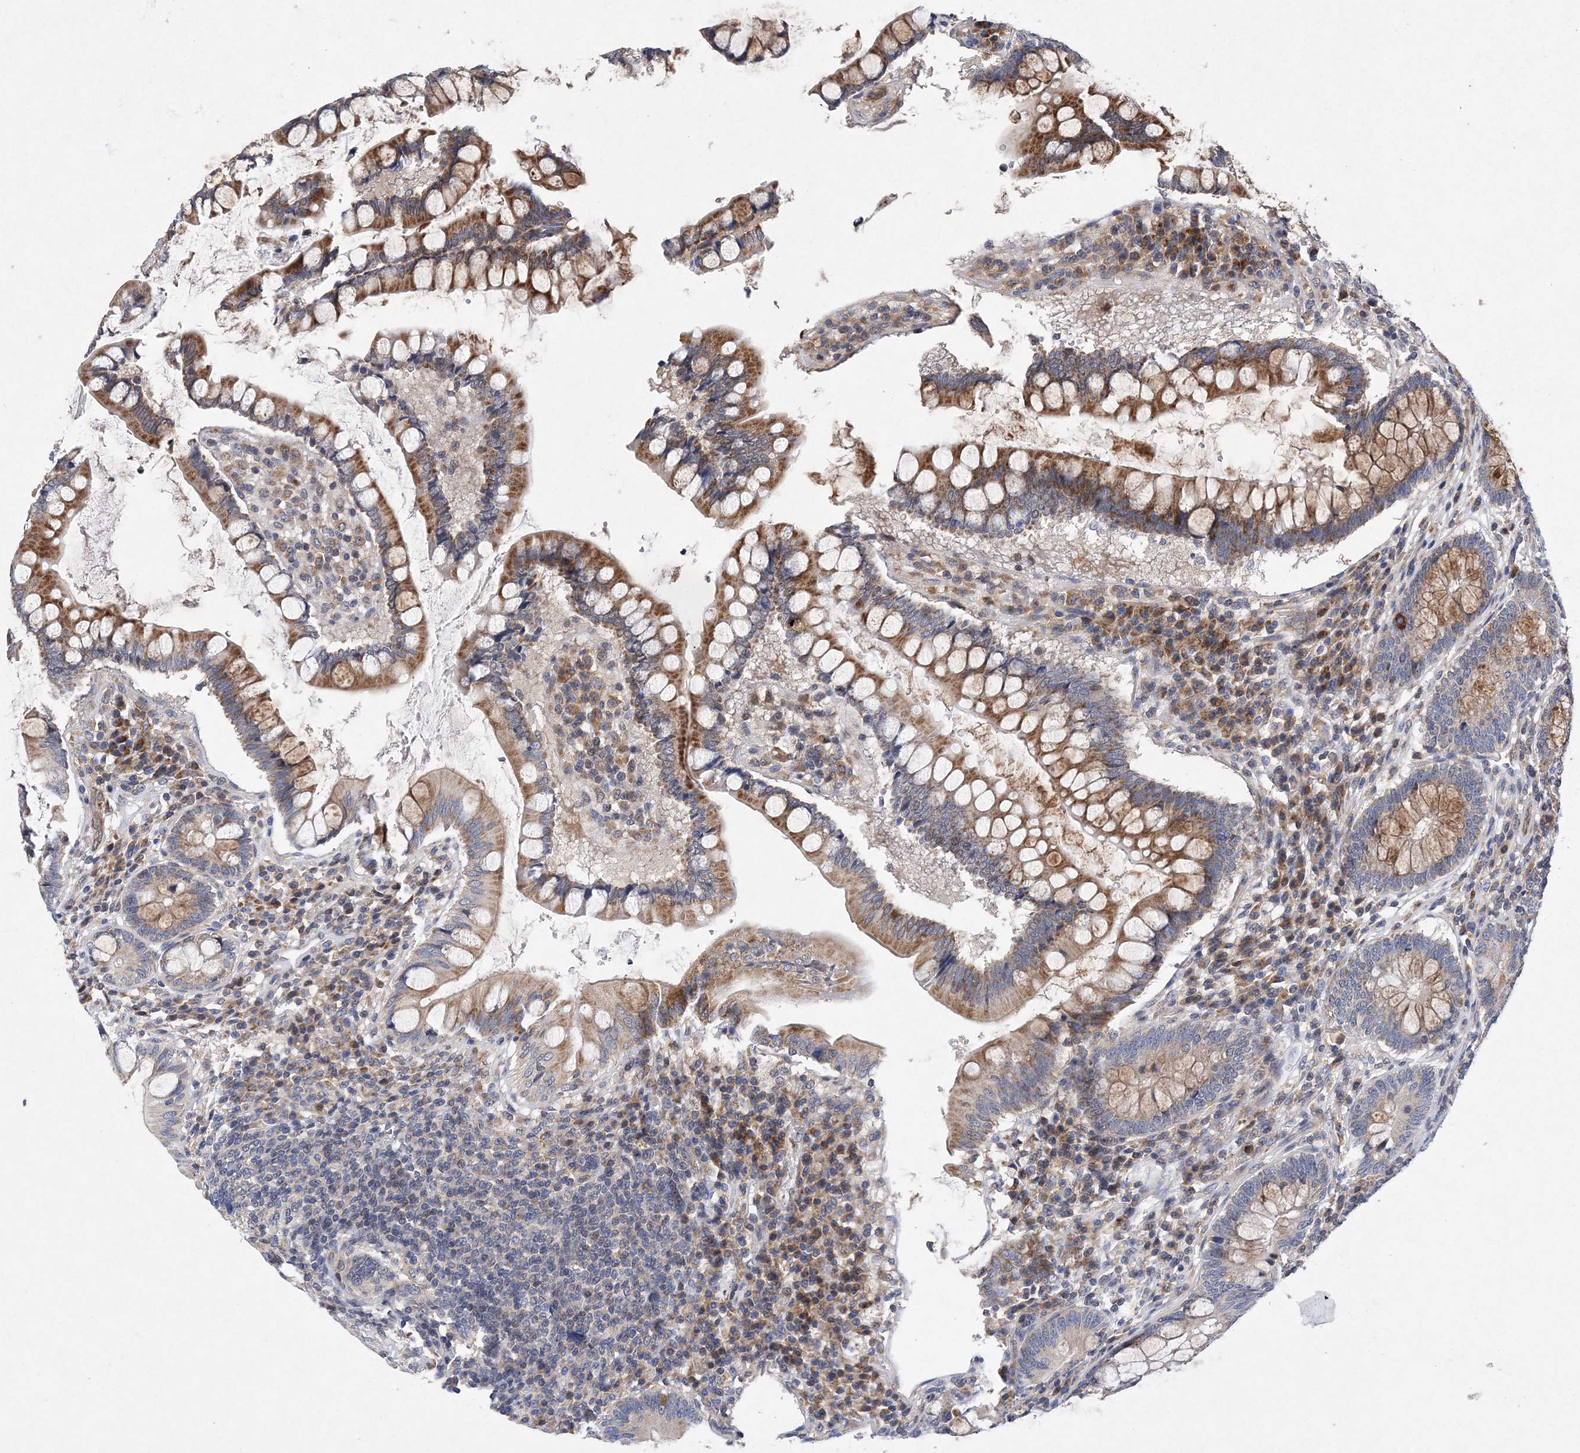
{"staining": {"intensity": "negative", "quantity": "none", "location": "none"}, "tissue": "colon", "cell_type": "Endothelial cells", "image_type": "normal", "snomed": [{"axis": "morphology", "description": "Normal tissue, NOS"}, {"axis": "topography", "description": "Colon"}], "caption": "Endothelial cells are negative for brown protein staining in benign colon. (DAB (3,3'-diaminobenzidine) immunohistochemistry visualized using brightfield microscopy, high magnification).", "gene": "PROSER1", "patient": {"sex": "female", "age": 79}}